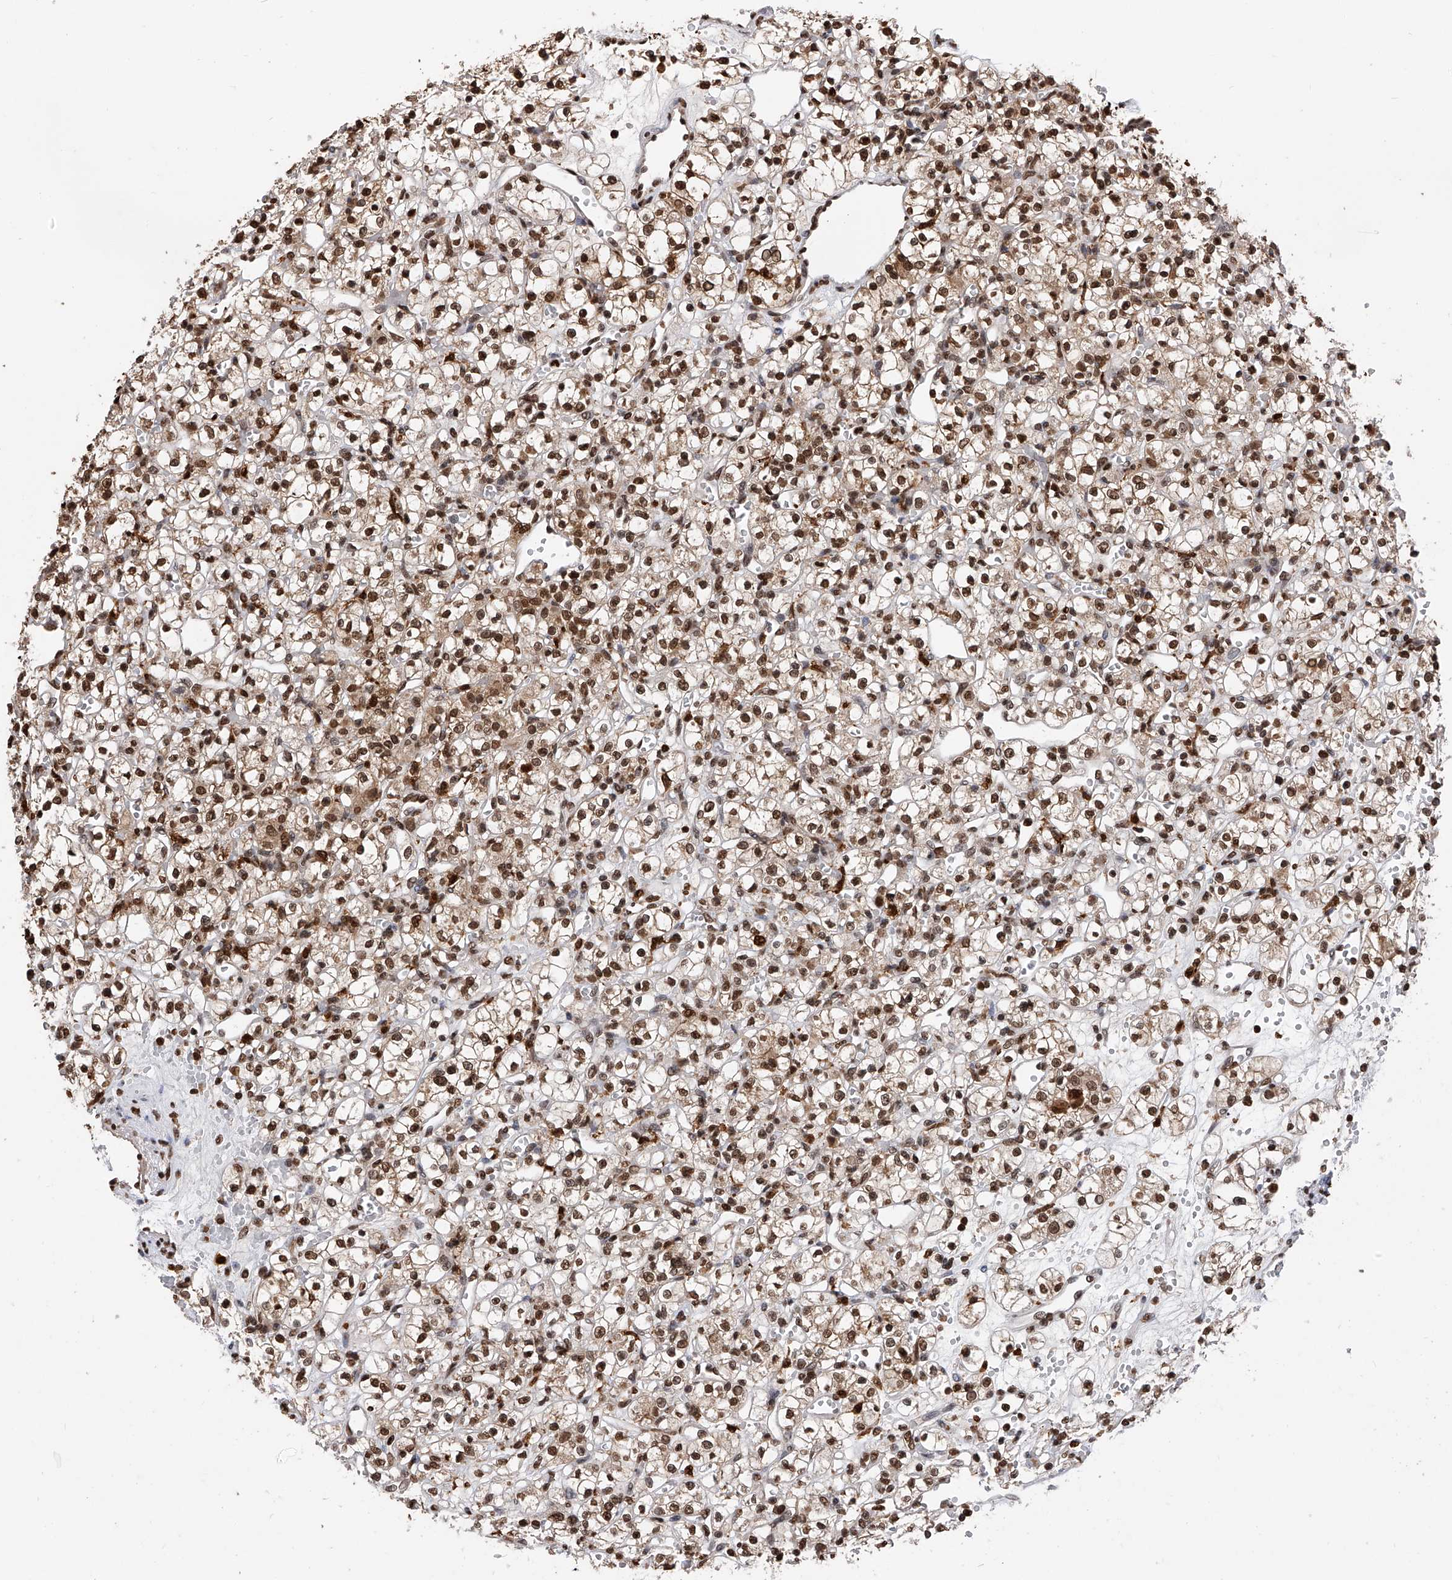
{"staining": {"intensity": "strong", "quantity": ">75%", "location": "nuclear"}, "tissue": "renal cancer", "cell_type": "Tumor cells", "image_type": "cancer", "snomed": [{"axis": "morphology", "description": "Adenocarcinoma, NOS"}, {"axis": "topography", "description": "Kidney"}], "caption": "A high amount of strong nuclear expression is identified in about >75% of tumor cells in renal cancer (adenocarcinoma) tissue. The staining was performed using DAB (3,3'-diaminobenzidine), with brown indicating positive protein expression. Nuclei are stained blue with hematoxylin.", "gene": "CFAP410", "patient": {"sex": "female", "age": 59}}